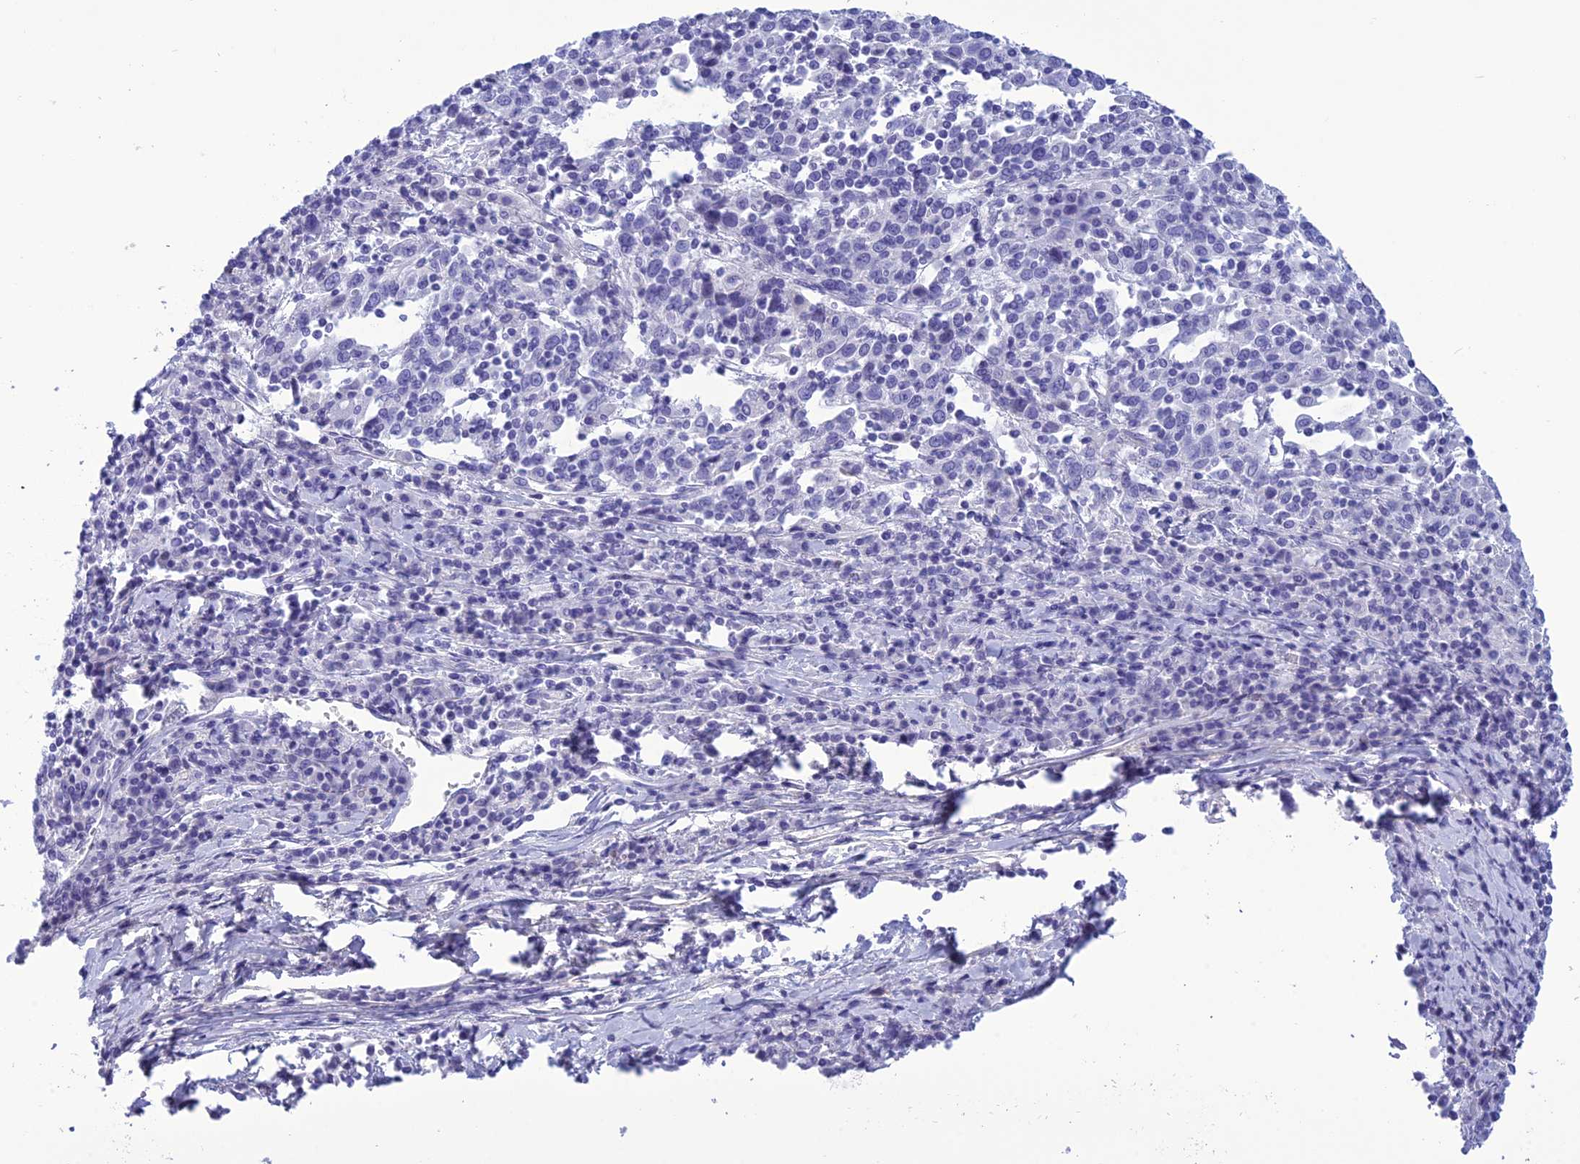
{"staining": {"intensity": "negative", "quantity": "none", "location": "none"}, "tissue": "cervical cancer", "cell_type": "Tumor cells", "image_type": "cancer", "snomed": [{"axis": "morphology", "description": "Squamous cell carcinoma, NOS"}, {"axis": "topography", "description": "Cervix"}], "caption": "There is no significant positivity in tumor cells of squamous cell carcinoma (cervical).", "gene": "BBS2", "patient": {"sex": "female", "age": 46}}